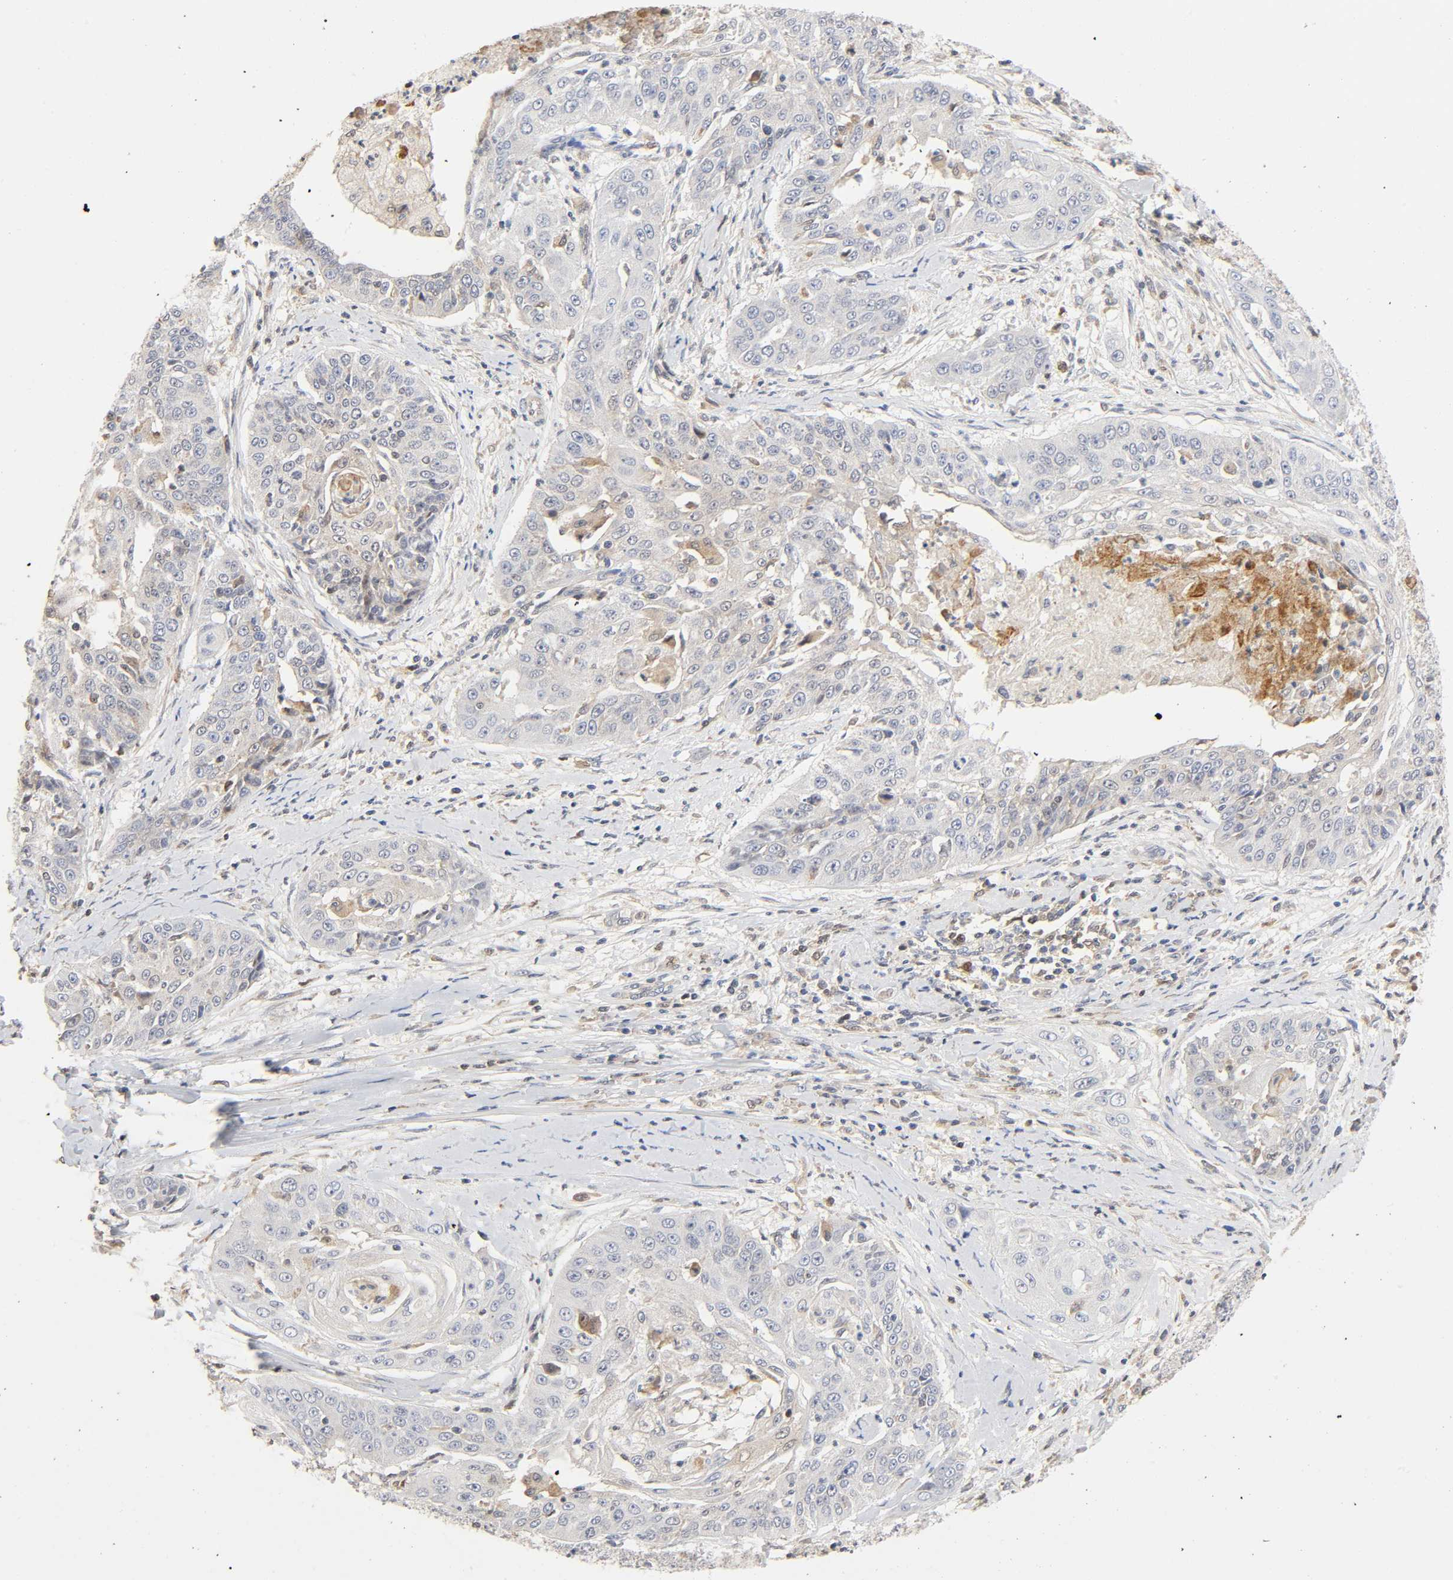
{"staining": {"intensity": "weak", "quantity": "<25%", "location": "cytoplasmic/membranous"}, "tissue": "cervical cancer", "cell_type": "Tumor cells", "image_type": "cancer", "snomed": [{"axis": "morphology", "description": "Squamous cell carcinoma, NOS"}, {"axis": "topography", "description": "Cervix"}], "caption": "A histopathology image of human cervical cancer (squamous cell carcinoma) is negative for staining in tumor cells. The staining is performed using DAB brown chromogen with nuclei counter-stained in using hematoxylin.", "gene": "CASP9", "patient": {"sex": "female", "age": 64}}